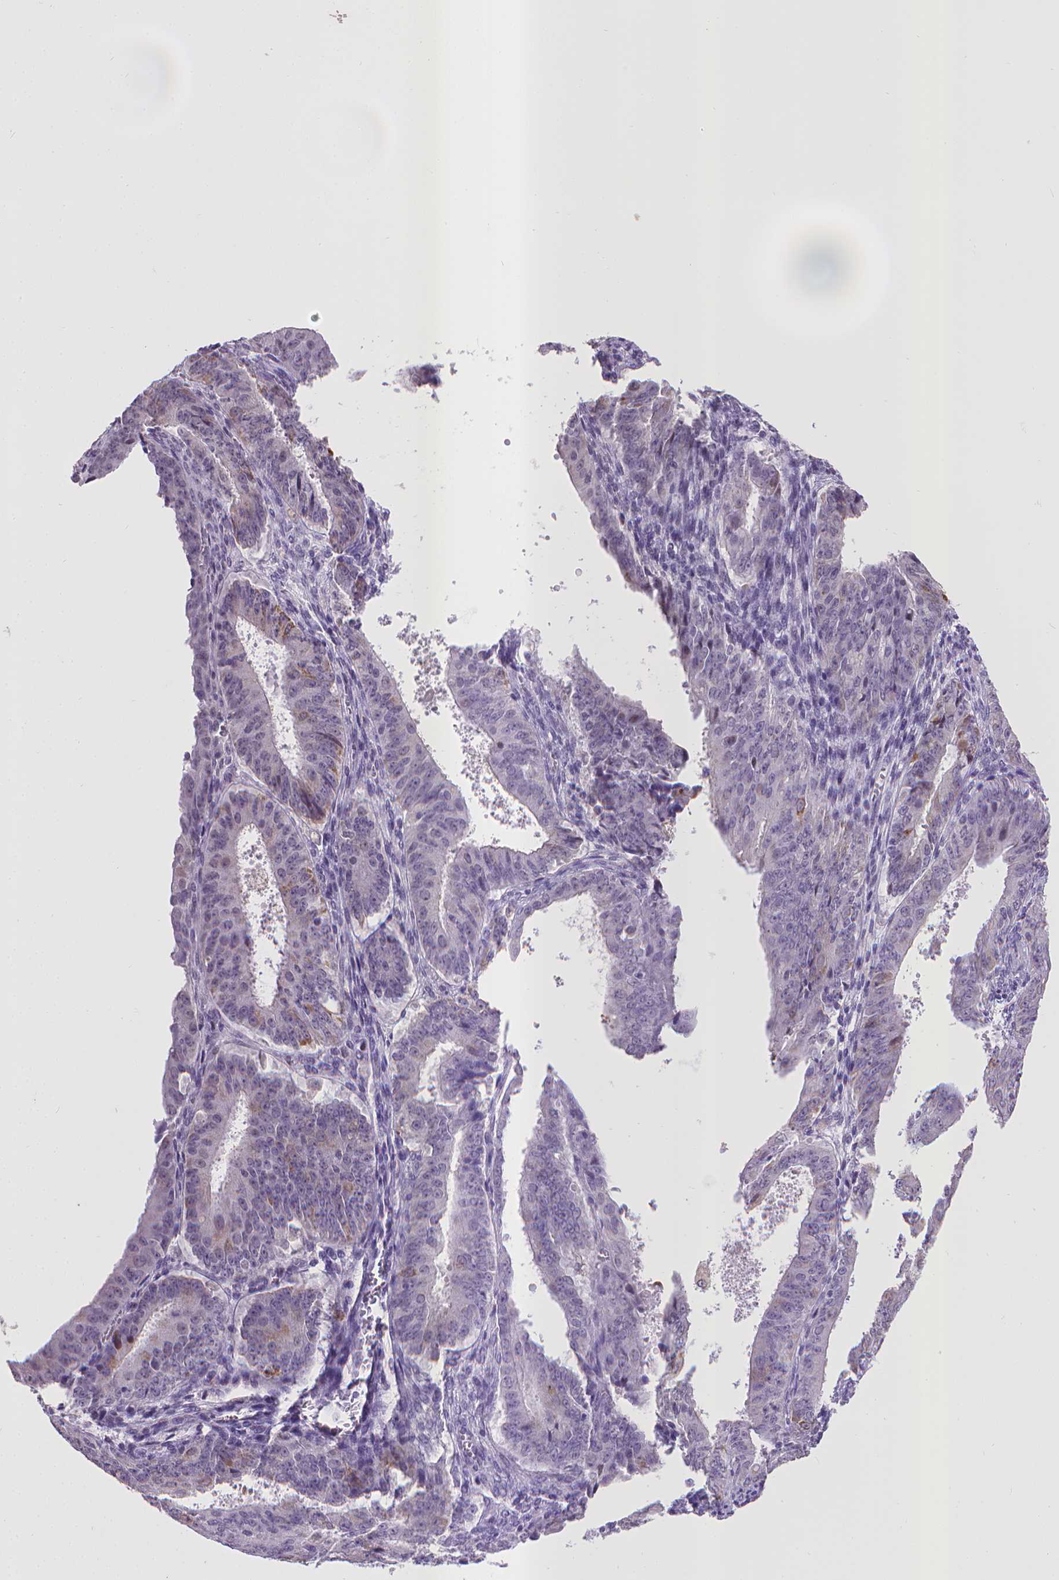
{"staining": {"intensity": "moderate", "quantity": "<25%", "location": "cytoplasmic/membranous"}, "tissue": "ovarian cancer", "cell_type": "Tumor cells", "image_type": "cancer", "snomed": [{"axis": "morphology", "description": "Carcinoma, endometroid"}, {"axis": "topography", "description": "Ovary"}], "caption": "Immunohistochemical staining of human ovarian cancer shows low levels of moderate cytoplasmic/membranous expression in approximately <25% of tumor cells.", "gene": "KMO", "patient": {"sex": "female", "age": 42}}